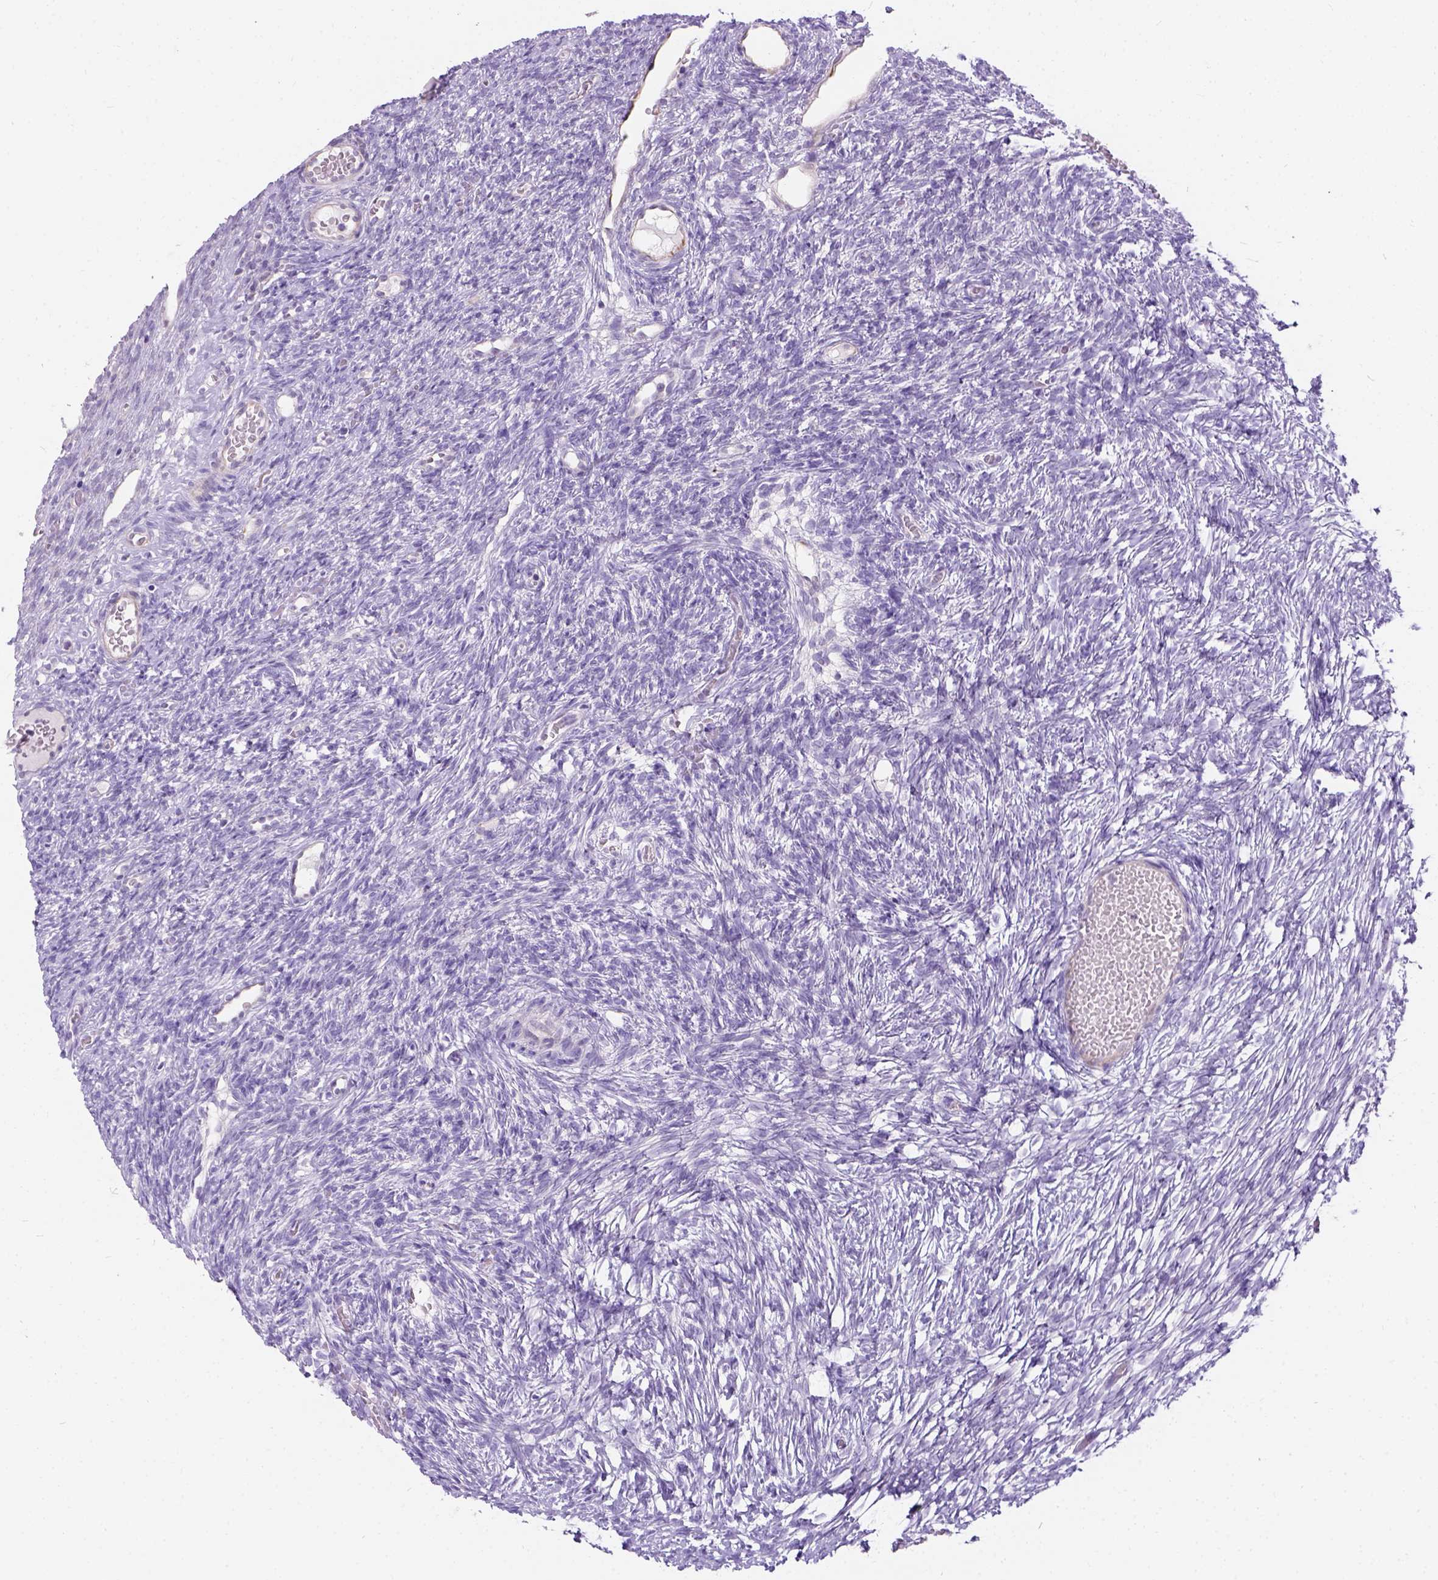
{"staining": {"intensity": "negative", "quantity": "none", "location": "none"}, "tissue": "ovary", "cell_type": "Follicle cells", "image_type": "normal", "snomed": [{"axis": "morphology", "description": "Normal tissue, NOS"}, {"axis": "topography", "description": "Ovary"}], "caption": "An image of ovary stained for a protein displays no brown staining in follicle cells.", "gene": "C20orf144", "patient": {"sex": "female", "age": 34}}